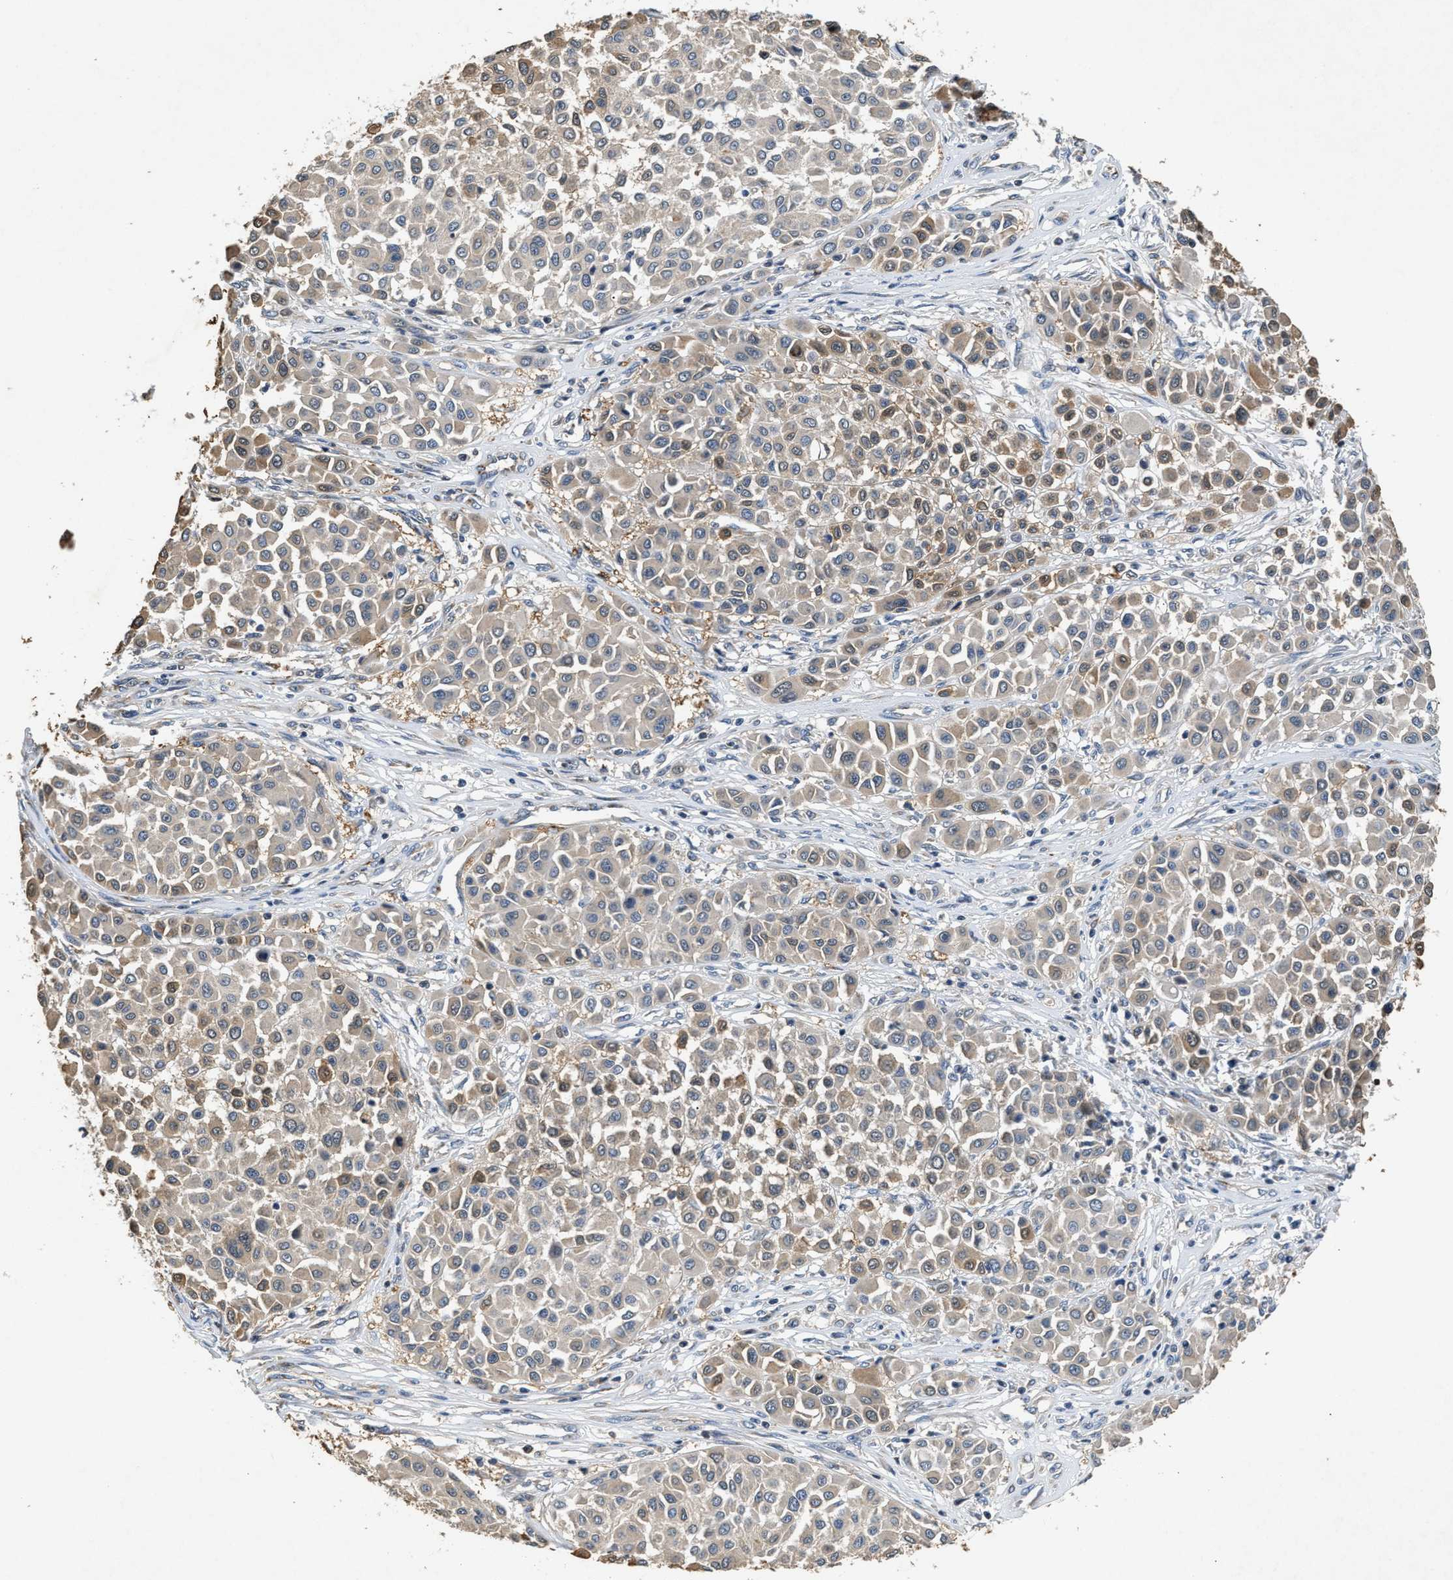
{"staining": {"intensity": "weak", "quantity": "25%-75%", "location": "cytoplasmic/membranous"}, "tissue": "melanoma", "cell_type": "Tumor cells", "image_type": "cancer", "snomed": [{"axis": "morphology", "description": "Malignant melanoma, Metastatic site"}, {"axis": "topography", "description": "Soft tissue"}], "caption": "Weak cytoplasmic/membranous expression for a protein is present in about 25%-75% of tumor cells of malignant melanoma (metastatic site) using immunohistochemistry.", "gene": "CHUK", "patient": {"sex": "male", "age": 41}}